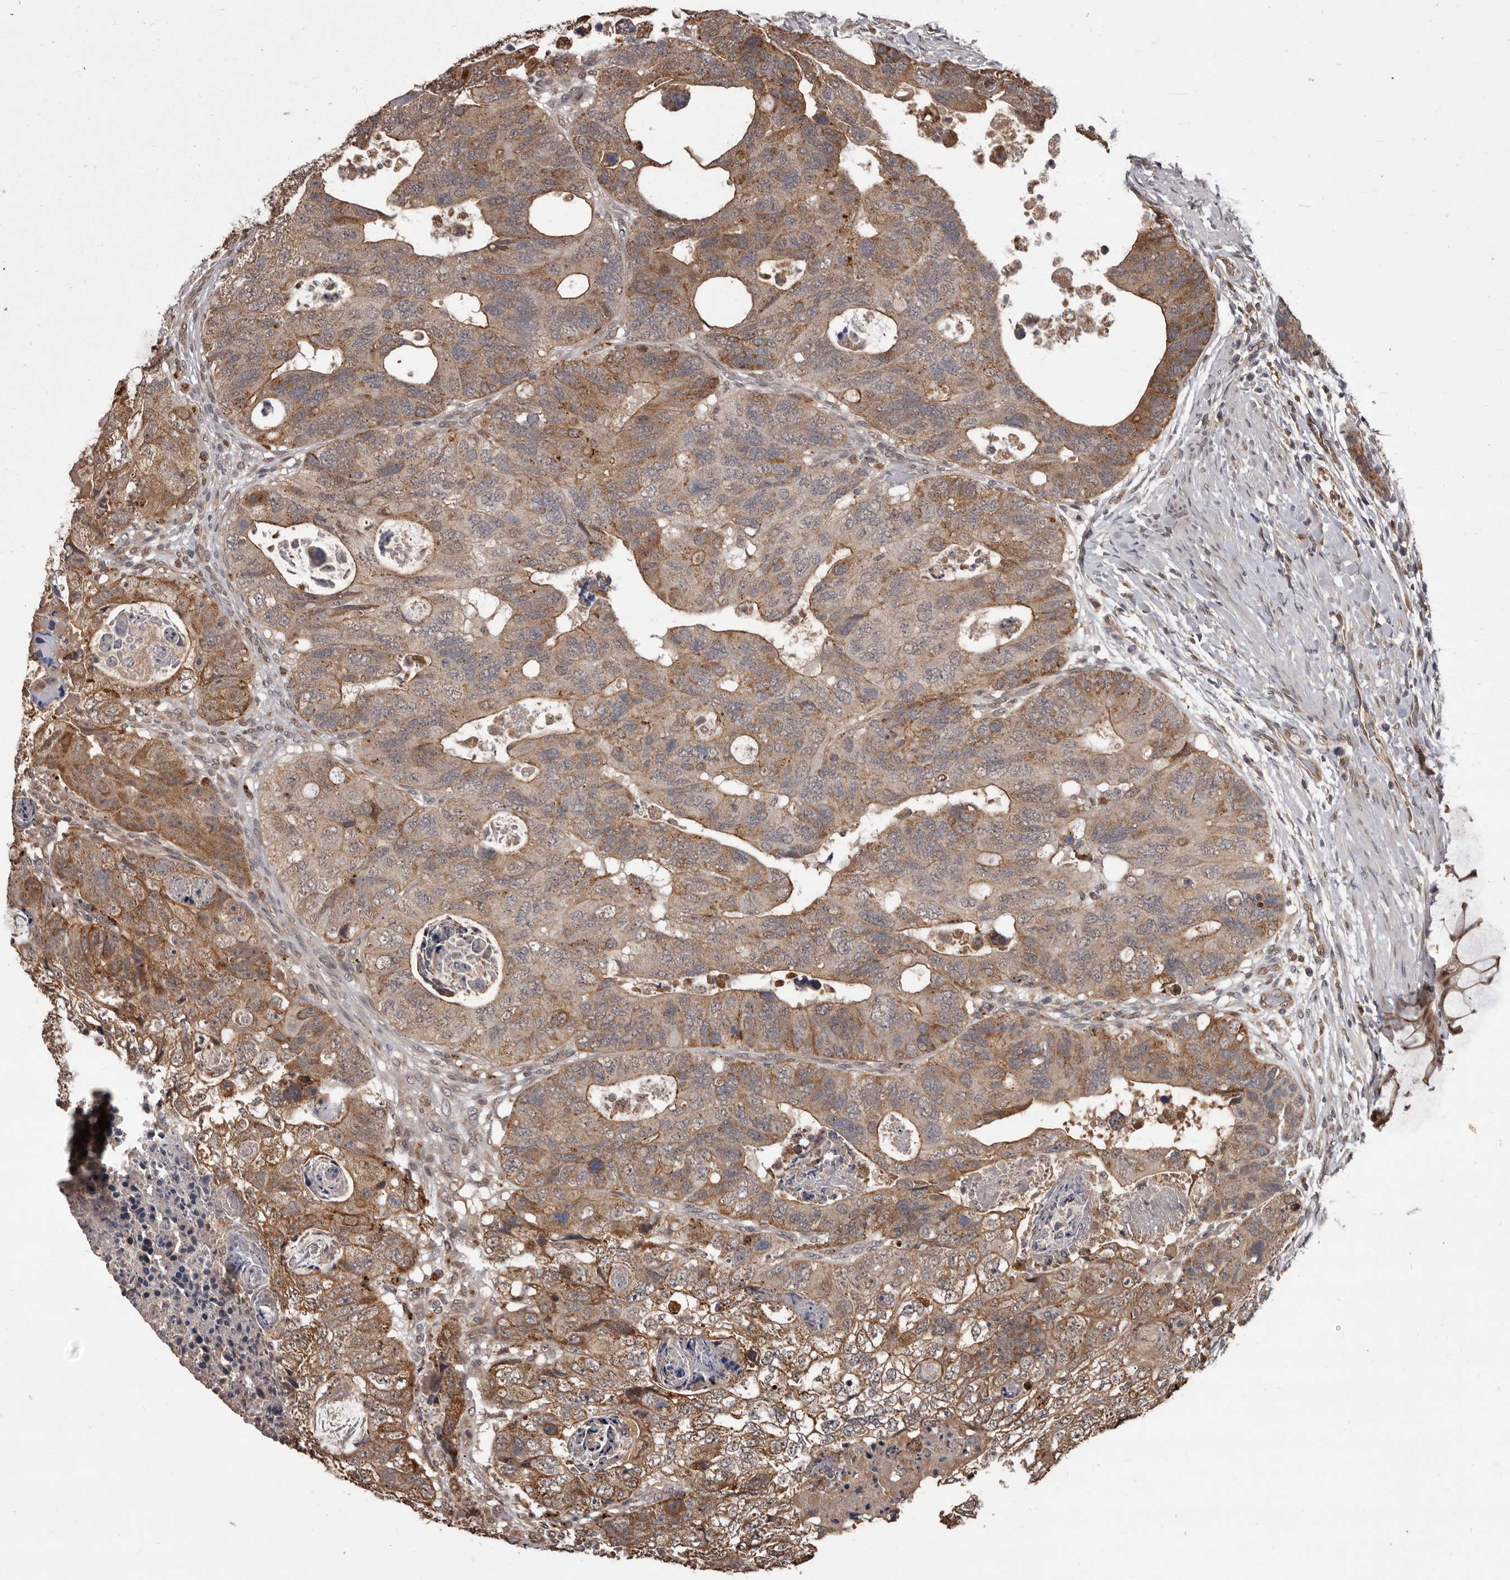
{"staining": {"intensity": "moderate", "quantity": ">75%", "location": "cytoplasmic/membranous"}, "tissue": "colorectal cancer", "cell_type": "Tumor cells", "image_type": "cancer", "snomed": [{"axis": "morphology", "description": "Adenocarcinoma, NOS"}, {"axis": "topography", "description": "Rectum"}], "caption": "Moderate cytoplasmic/membranous staining for a protein is appreciated in approximately >75% of tumor cells of colorectal cancer (adenocarcinoma) using immunohistochemistry (IHC).", "gene": "AHR", "patient": {"sex": "male", "age": 59}}